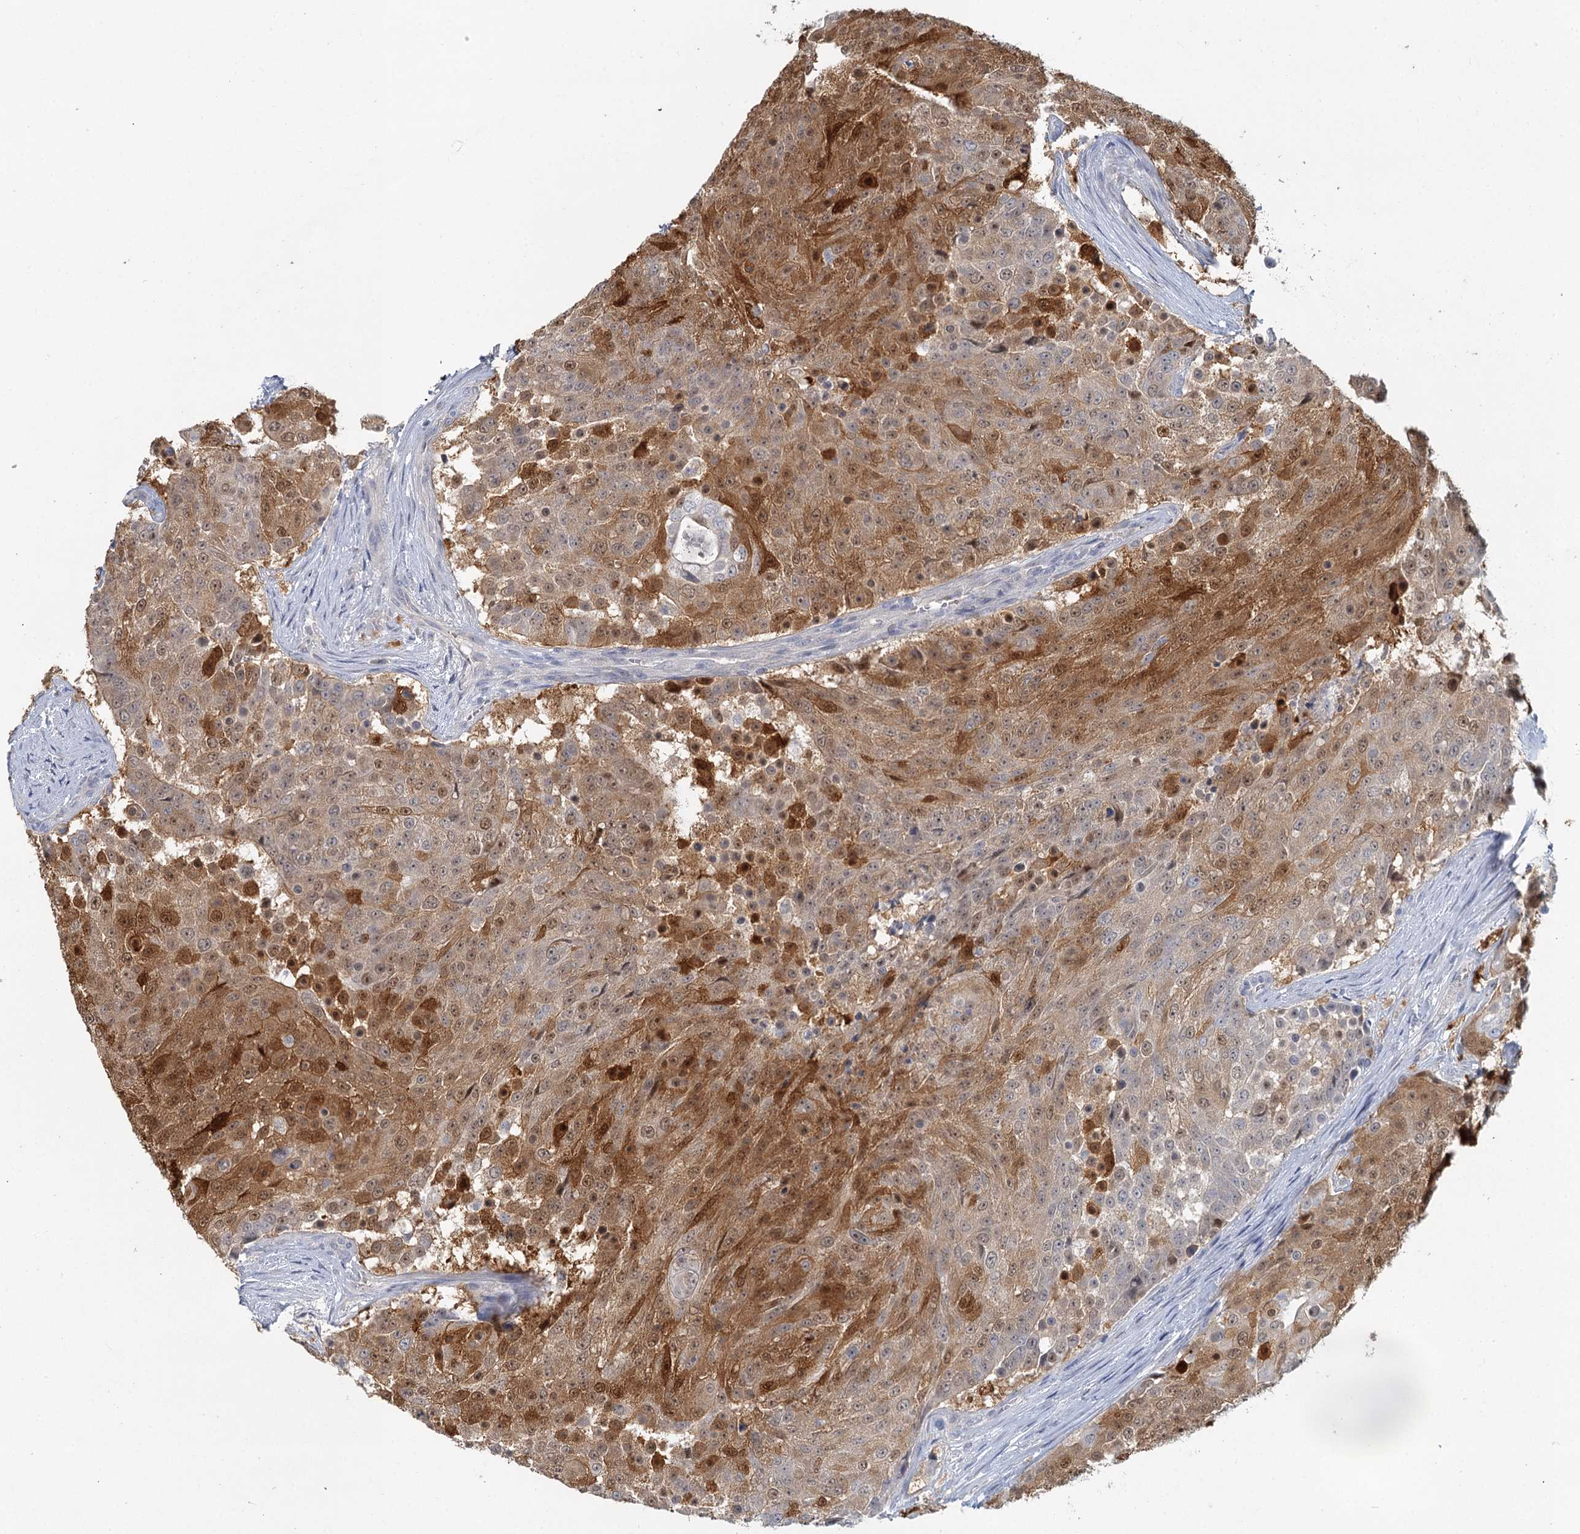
{"staining": {"intensity": "moderate", "quantity": ">75%", "location": "cytoplasmic/membranous,nuclear"}, "tissue": "urothelial cancer", "cell_type": "Tumor cells", "image_type": "cancer", "snomed": [{"axis": "morphology", "description": "Urothelial carcinoma, High grade"}, {"axis": "topography", "description": "Urinary bladder"}], "caption": "Urothelial carcinoma (high-grade) tissue exhibits moderate cytoplasmic/membranous and nuclear positivity in approximately >75% of tumor cells, visualized by immunohistochemistry.", "gene": "MYO7B", "patient": {"sex": "female", "age": 63}}